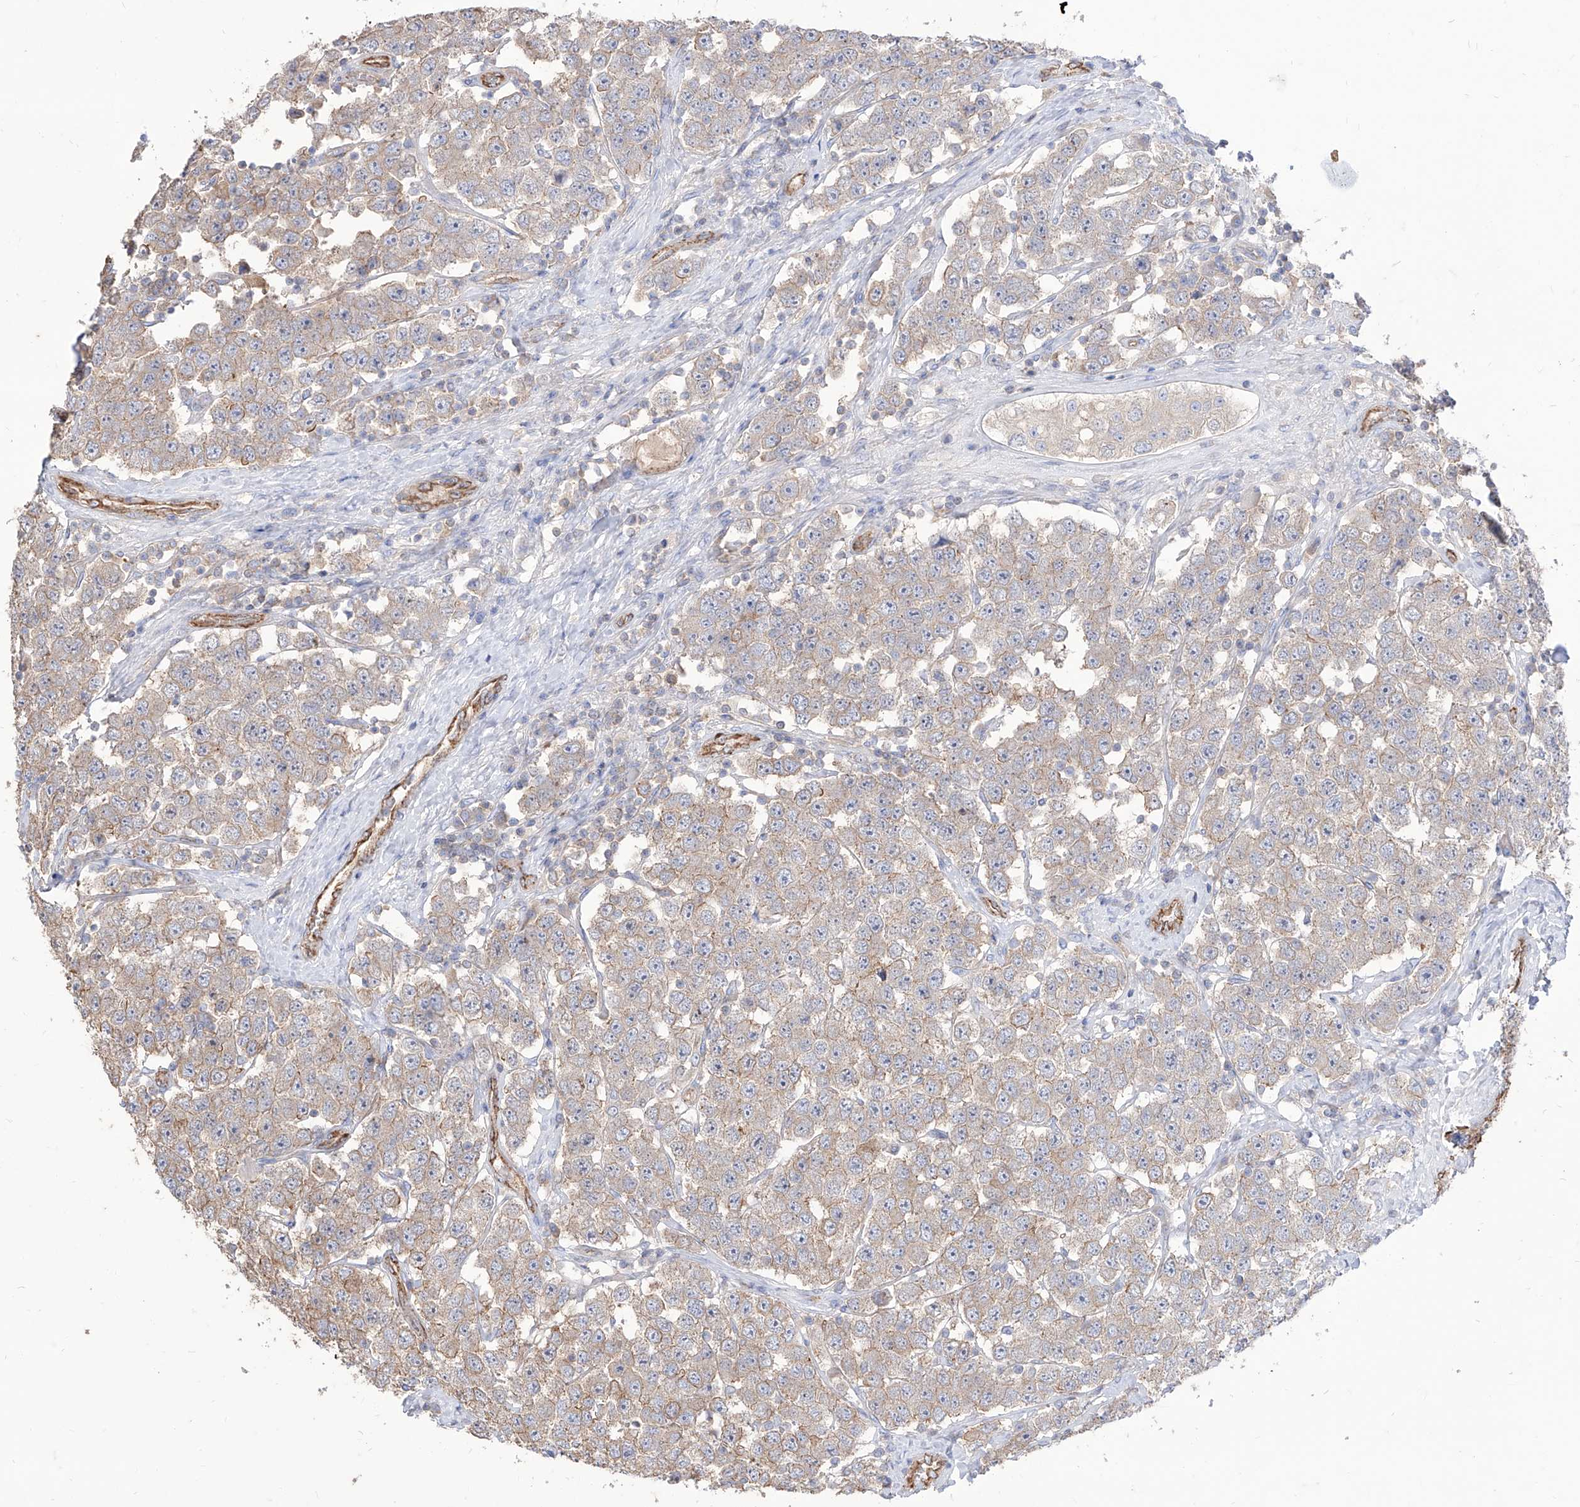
{"staining": {"intensity": "weak", "quantity": ">75%", "location": "cytoplasmic/membranous"}, "tissue": "testis cancer", "cell_type": "Tumor cells", "image_type": "cancer", "snomed": [{"axis": "morphology", "description": "Seminoma, NOS"}, {"axis": "topography", "description": "Testis"}], "caption": "Testis cancer (seminoma) tissue shows weak cytoplasmic/membranous staining in about >75% of tumor cells", "gene": "C1orf74", "patient": {"sex": "male", "age": 28}}